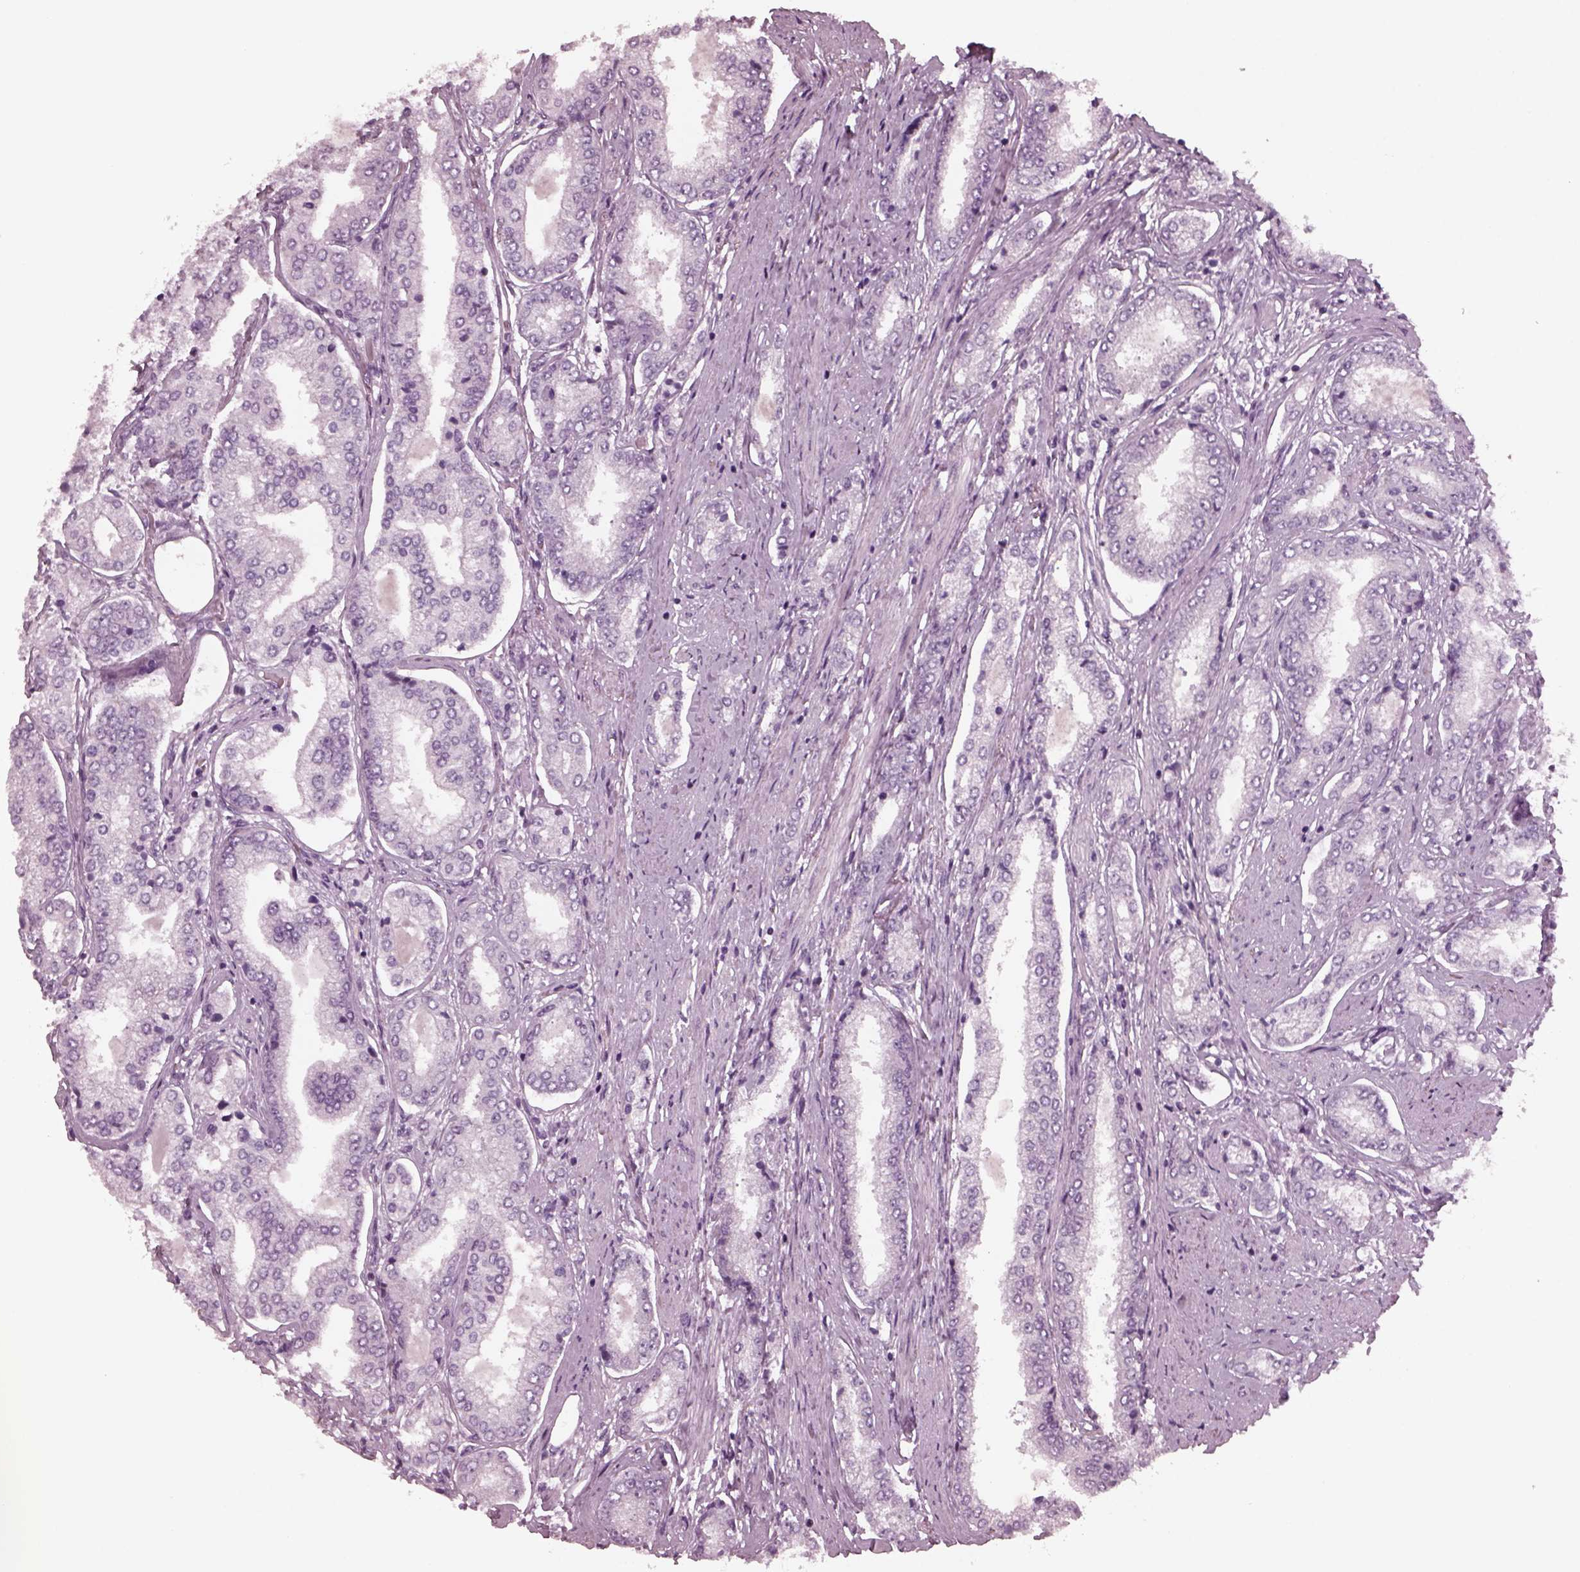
{"staining": {"intensity": "negative", "quantity": "none", "location": "none"}, "tissue": "prostate cancer", "cell_type": "Tumor cells", "image_type": "cancer", "snomed": [{"axis": "morphology", "description": "Adenocarcinoma, NOS"}, {"axis": "topography", "description": "Prostate"}], "caption": "Tumor cells show no significant positivity in adenocarcinoma (prostate).", "gene": "YY2", "patient": {"sex": "male", "age": 63}}